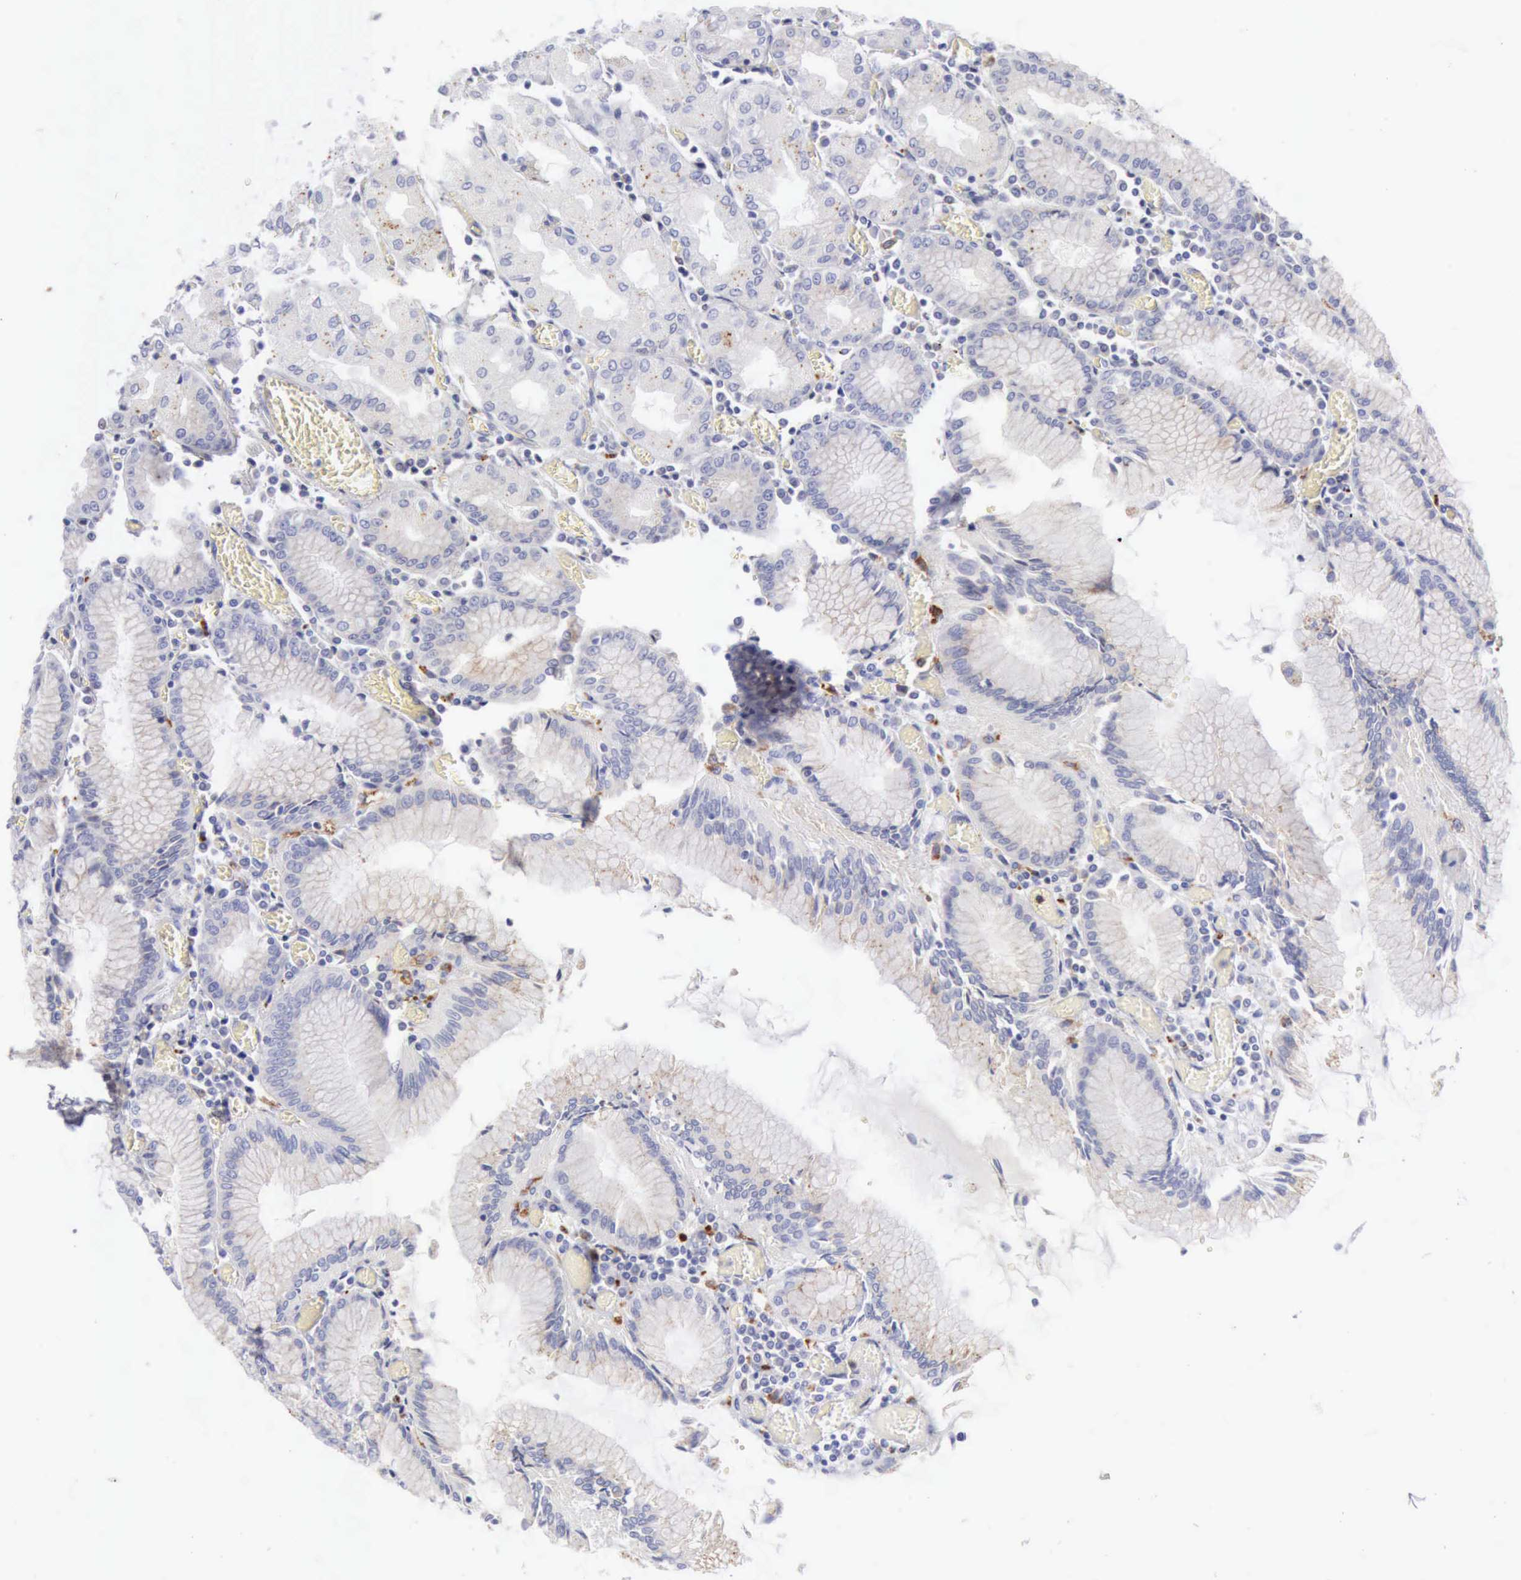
{"staining": {"intensity": "negative", "quantity": "none", "location": "none"}, "tissue": "stomach", "cell_type": "Glandular cells", "image_type": "normal", "snomed": [{"axis": "morphology", "description": "Normal tissue, NOS"}, {"axis": "topography", "description": "Stomach, upper"}], "caption": "The micrograph displays no staining of glandular cells in normal stomach.", "gene": "CTSS", "patient": {"sex": "male", "age": 78}}